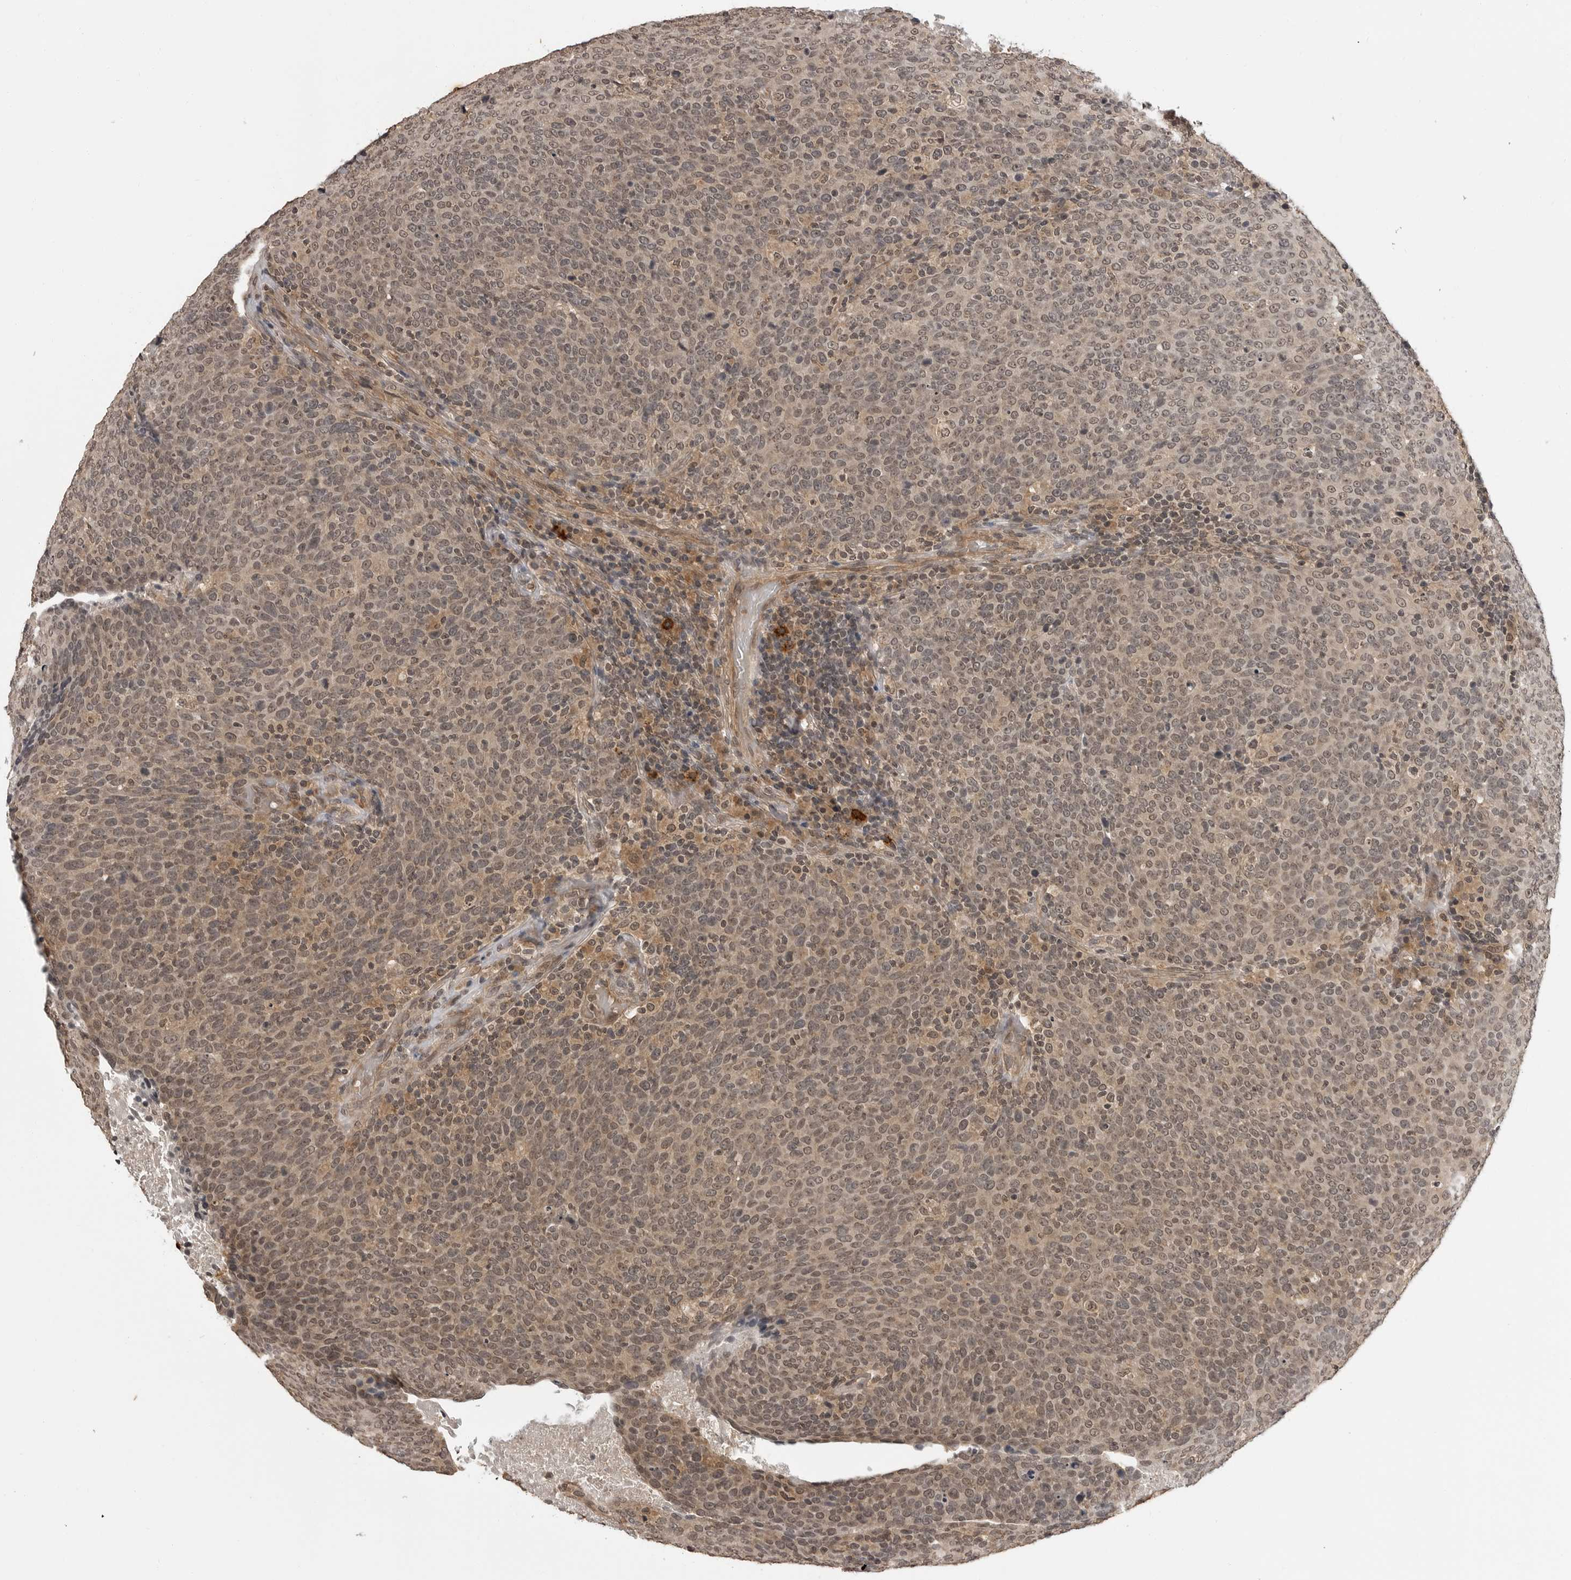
{"staining": {"intensity": "moderate", "quantity": ">75%", "location": "cytoplasmic/membranous,nuclear"}, "tissue": "head and neck cancer", "cell_type": "Tumor cells", "image_type": "cancer", "snomed": [{"axis": "morphology", "description": "Squamous cell carcinoma, NOS"}, {"axis": "morphology", "description": "Squamous cell carcinoma, metastatic, NOS"}, {"axis": "topography", "description": "Lymph node"}, {"axis": "topography", "description": "Head-Neck"}], "caption": "Head and neck cancer (metastatic squamous cell carcinoma) stained for a protein shows moderate cytoplasmic/membranous and nuclear positivity in tumor cells. (Brightfield microscopy of DAB IHC at high magnification).", "gene": "IL24", "patient": {"sex": "male", "age": 62}}